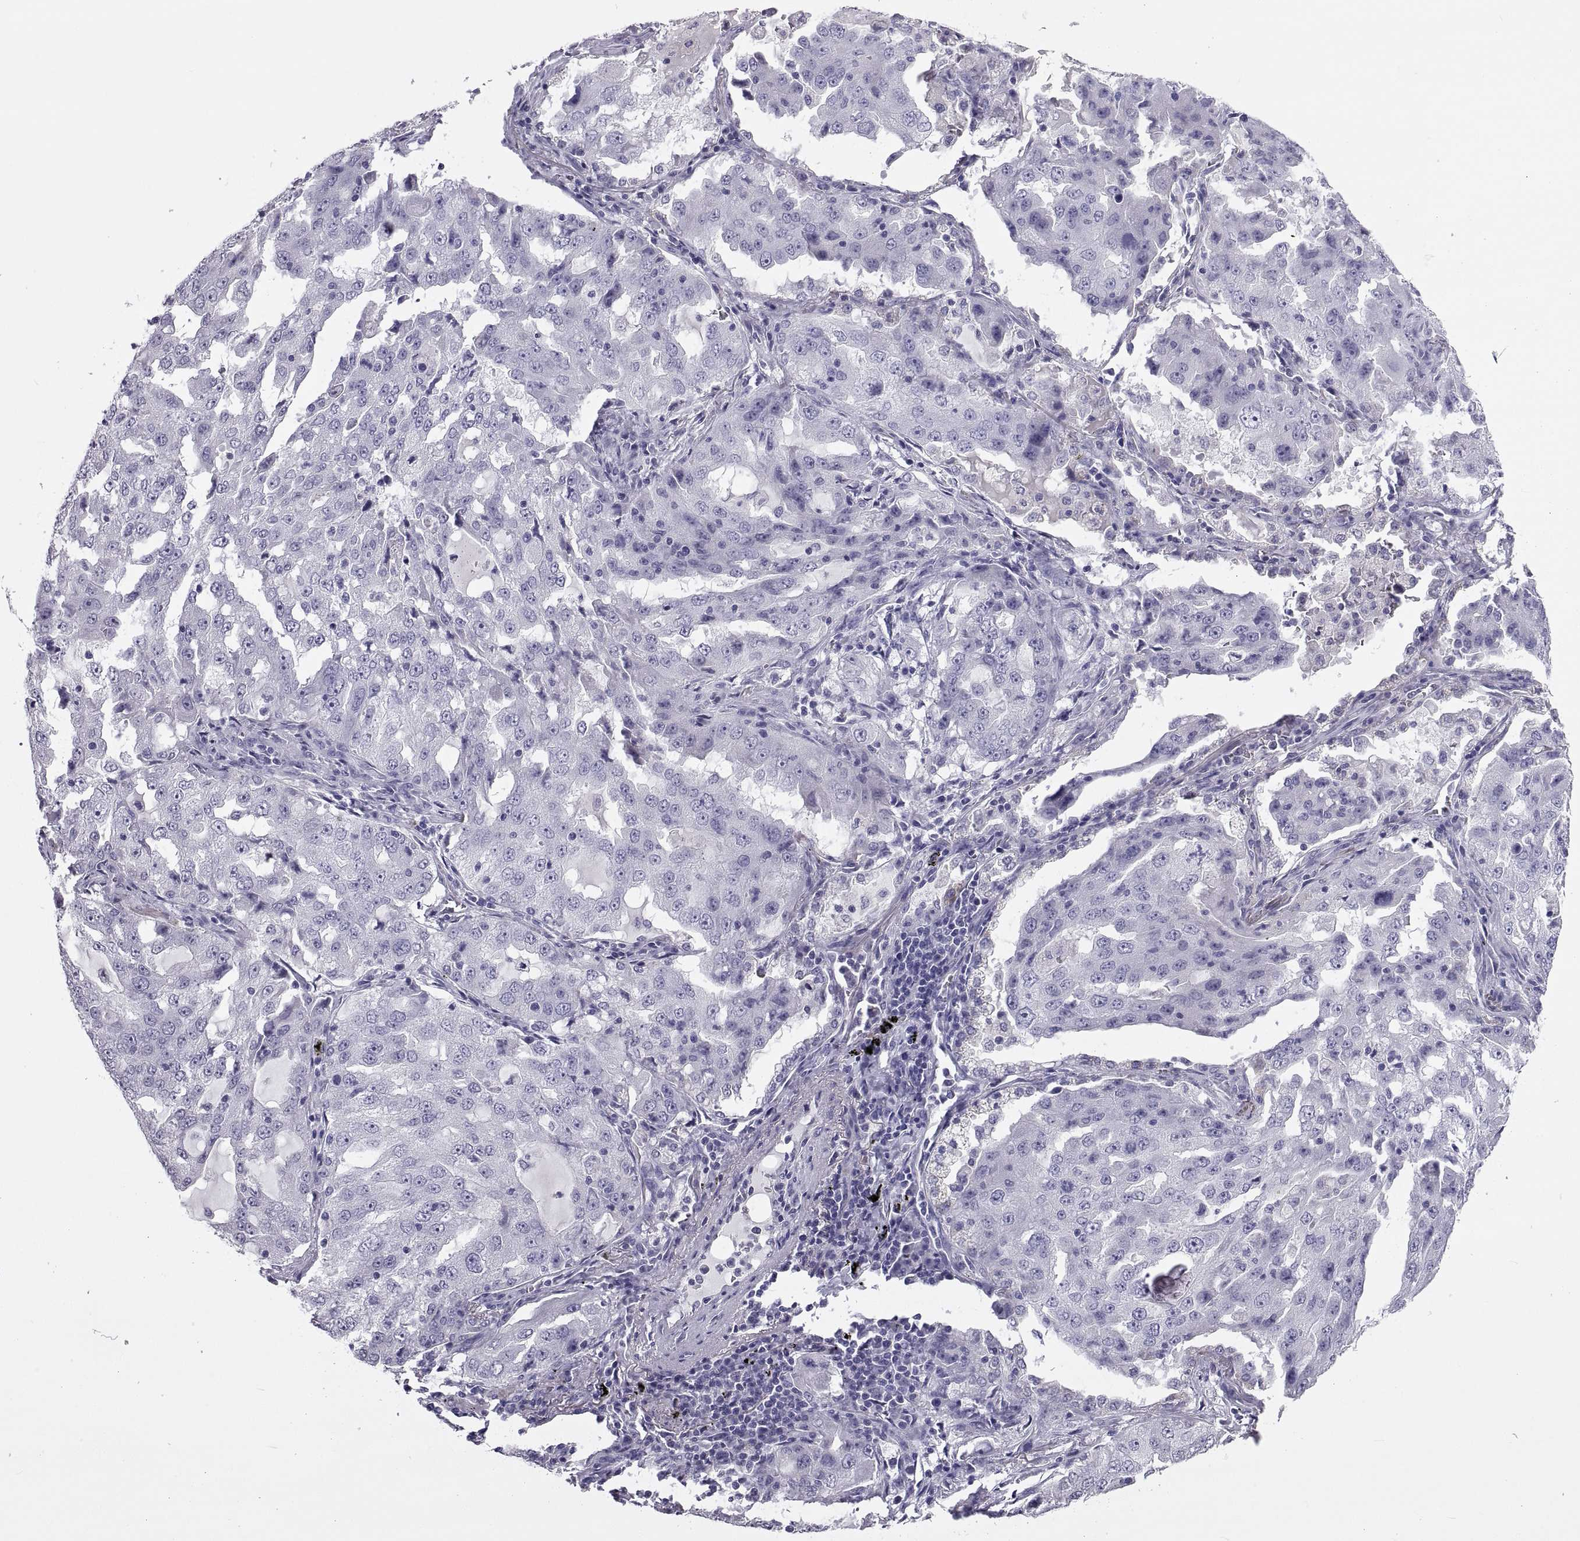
{"staining": {"intensity": "negative", "quantity": "none", "location": "none"}, "tissue": "lung cancer", "cell_type": "Tumor cells", "image_type": "cancer", "snomed": [{"axis": "morphology", "description": "Adenocarcinoma, NOS"}, {"axis": "topography", "description": "Lung"}], "caption": "A histopathology image of human lung cancer is negative for staining in tumor cells.", "gene": "IGSF1", "patient": {"sex": "female", "age": 61}}